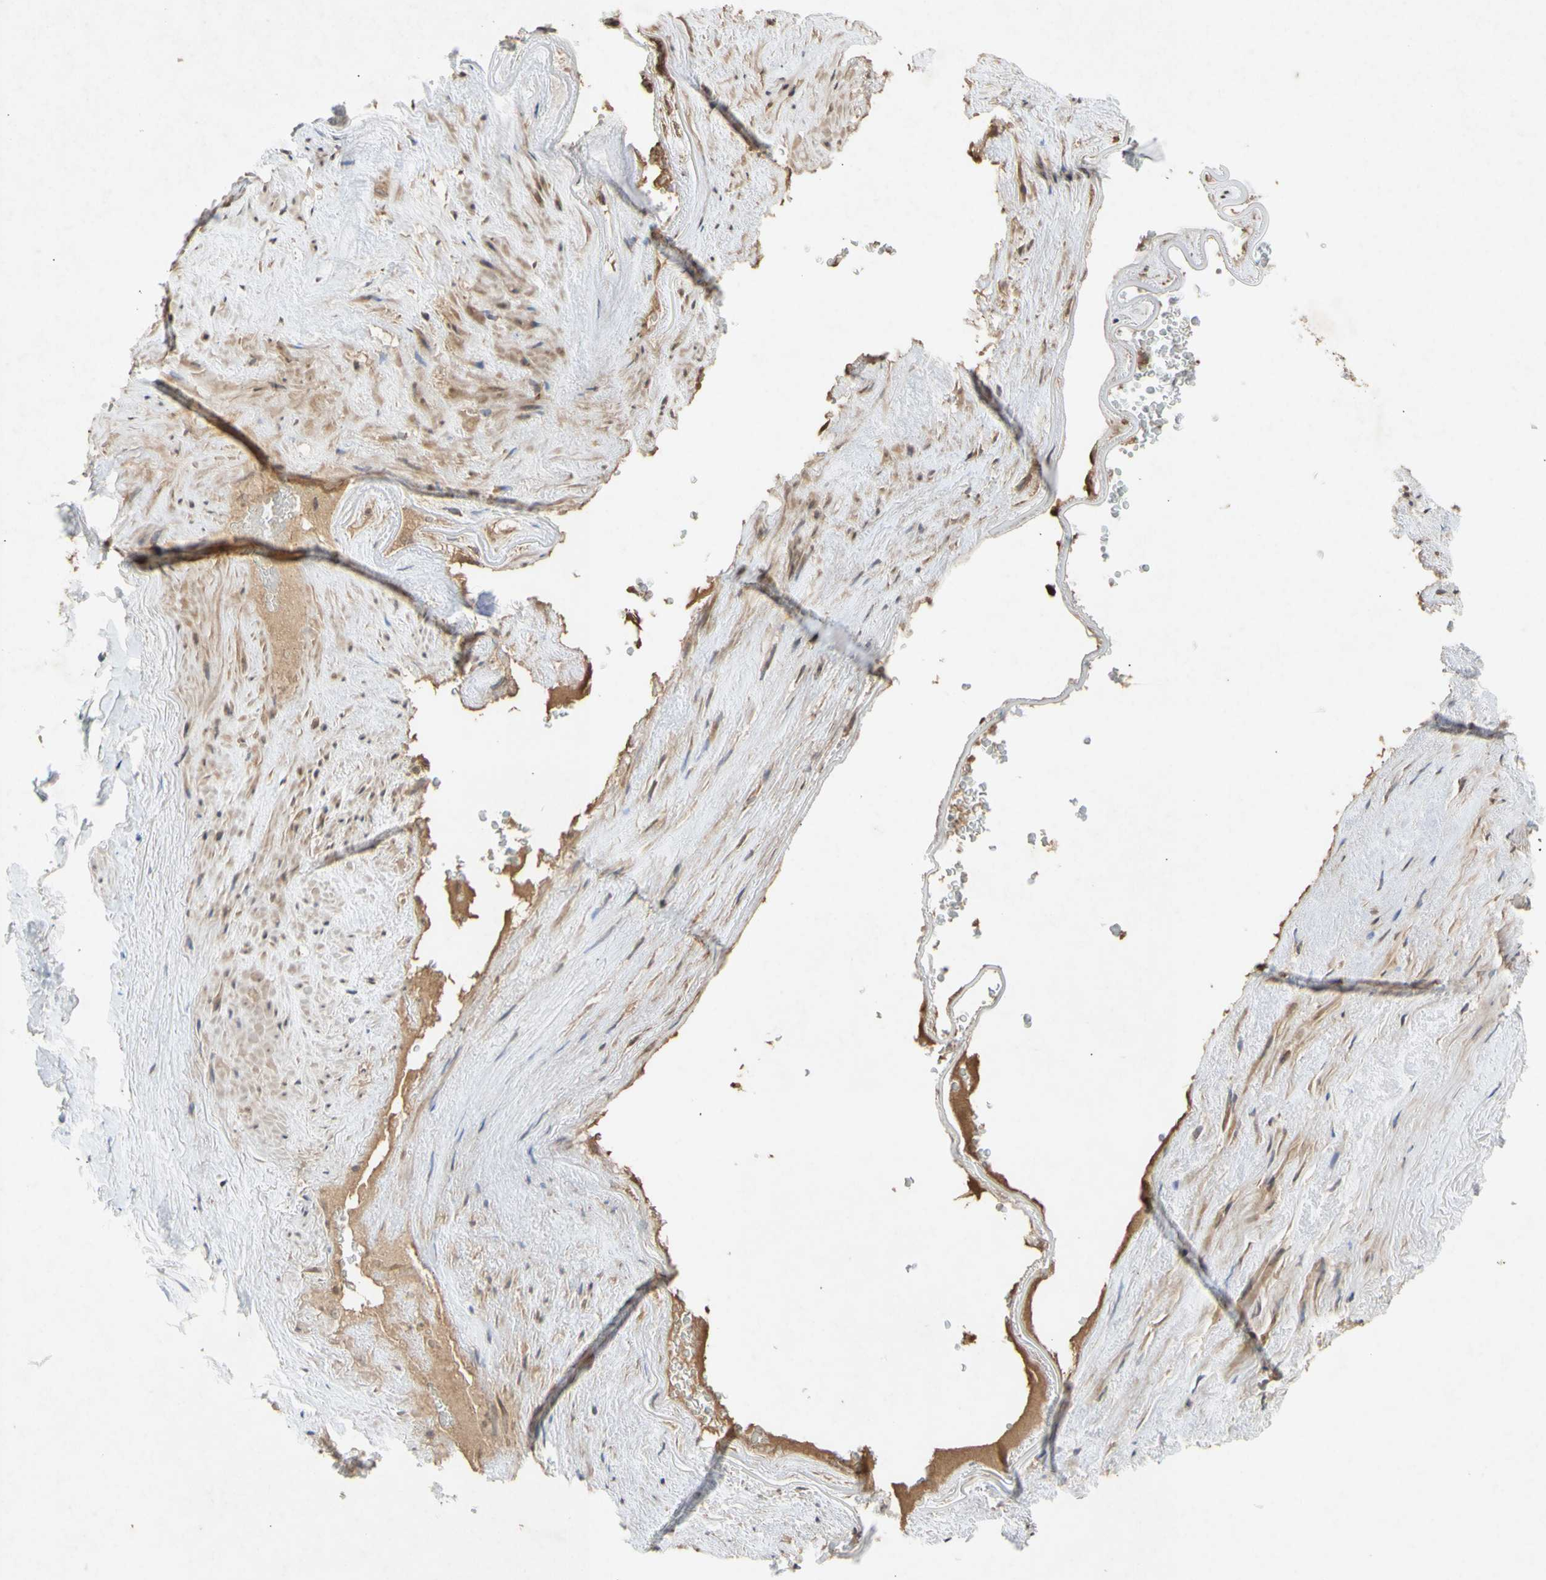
{"staining": {"intensity": "moderate", "quantity": ">75%", "location": "cytoplasmic/membranous"}, "tissue": "adipose tissue", "cell_type": "Adipocytes", "image_type": "normal", "snomed": [{"axis": "morphology", "description": "Normal tissue, NOS"}, {"axis": "topography", "description": "Peripheral nerve tissue"}], "caption": "IHC (DAB (3,3'-diaminobenzidine)) staining of benign human adipose tissue shows moderate cytoplasmic/membranous protein staining in about >75% of adipocytes.", "gene": "NECTIN3", "patient": {"sex": "male", "age": 70}}